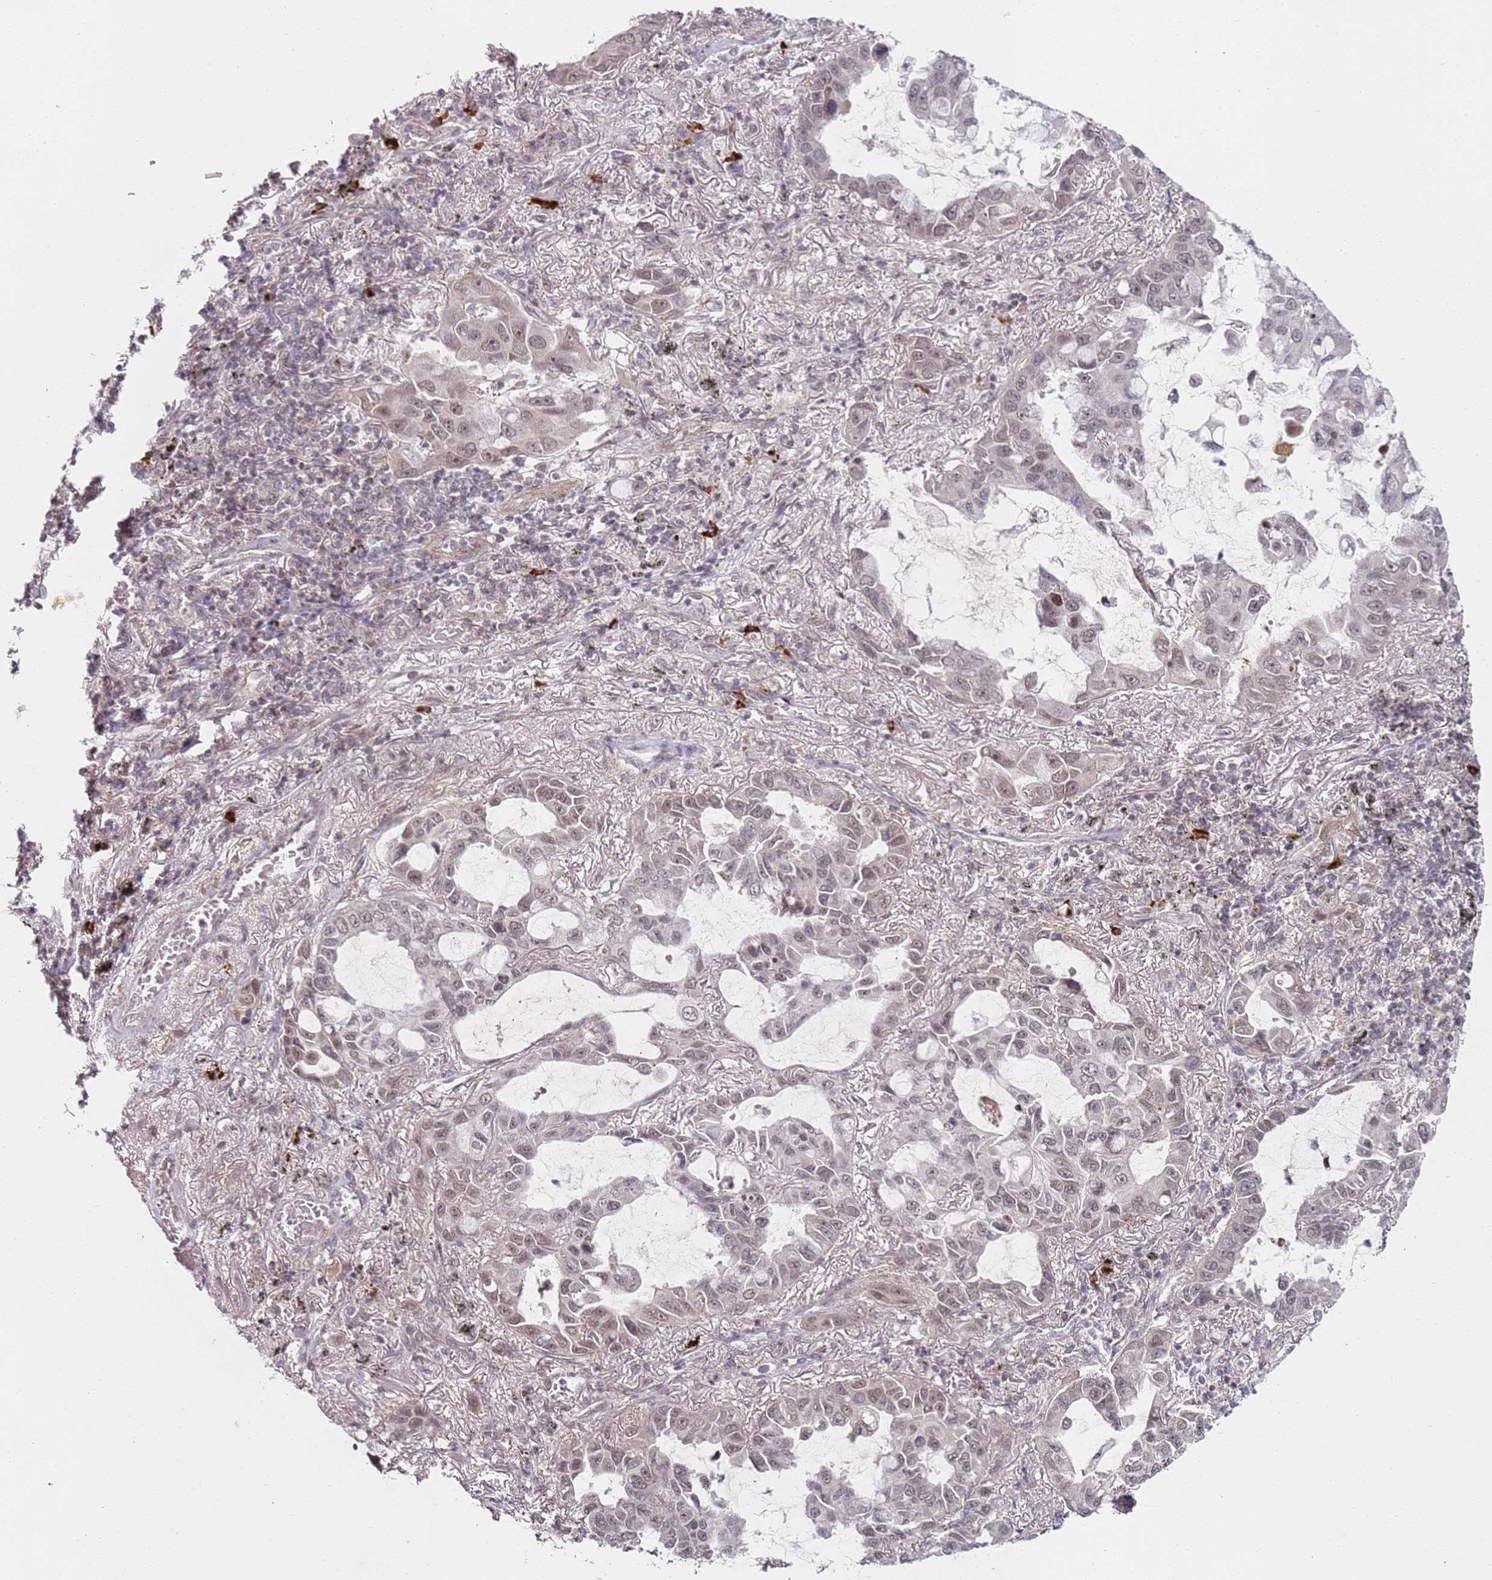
{"staining": {"intensity": "moderate", "quantity": "25%-75%", "location": "nuclear"}, "tissue": "lung cancer", "cell_type": "Tumor cells", "image_type": "cancer", "snomed": [{"axis": "morphology", "description": "Adenocarcinoma, NOS"}, {"axis": "topography", "description": "Lung"}], "caption": "This is a histology image of immunohistochemistry (IHC) staining of lung adenocarcinoma, which shows moderate expression in the nuclear of tumor cells.", "gene": "ATF6B", "patient": {"sex": "male", "age": 64}}